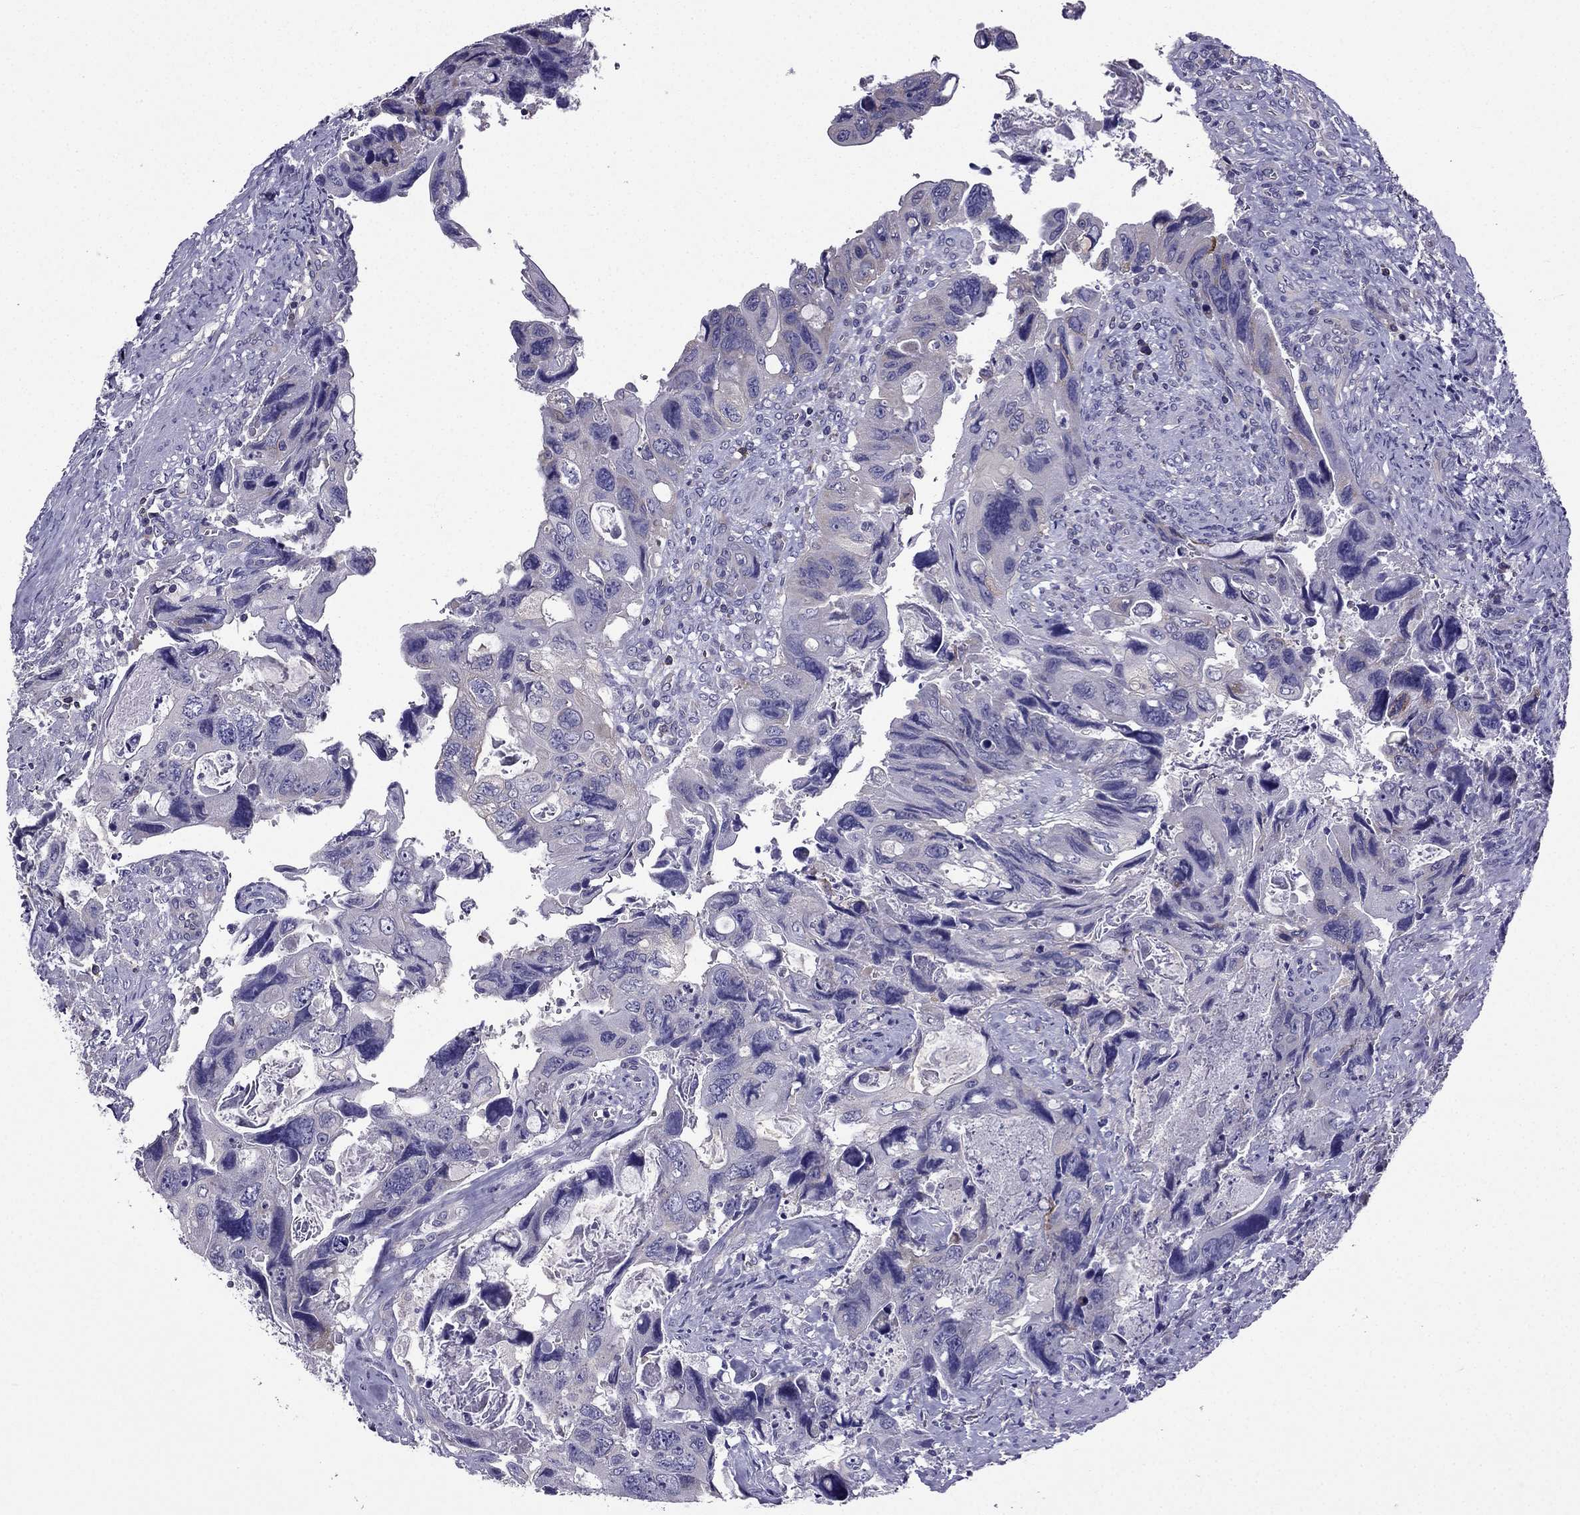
{"staining": {"intensity": "negative", "quantity": "none", "location": "none"}, "tissue": "colorectal cancer", "cell_type": "Tumor cells", "image_type": "cancer", "snomed": [{"axis": "morphology", "description": "Adenocarcinoma, NOS"}, {"axis": "topography", "description": "Rectum"}], "caption": "IHC of human colorectal cancer (adenocarcinoma) demonstrates no expression in tumor cells.", "gene": "AAK1", "patient": {"sex": "male", "age": 62}}